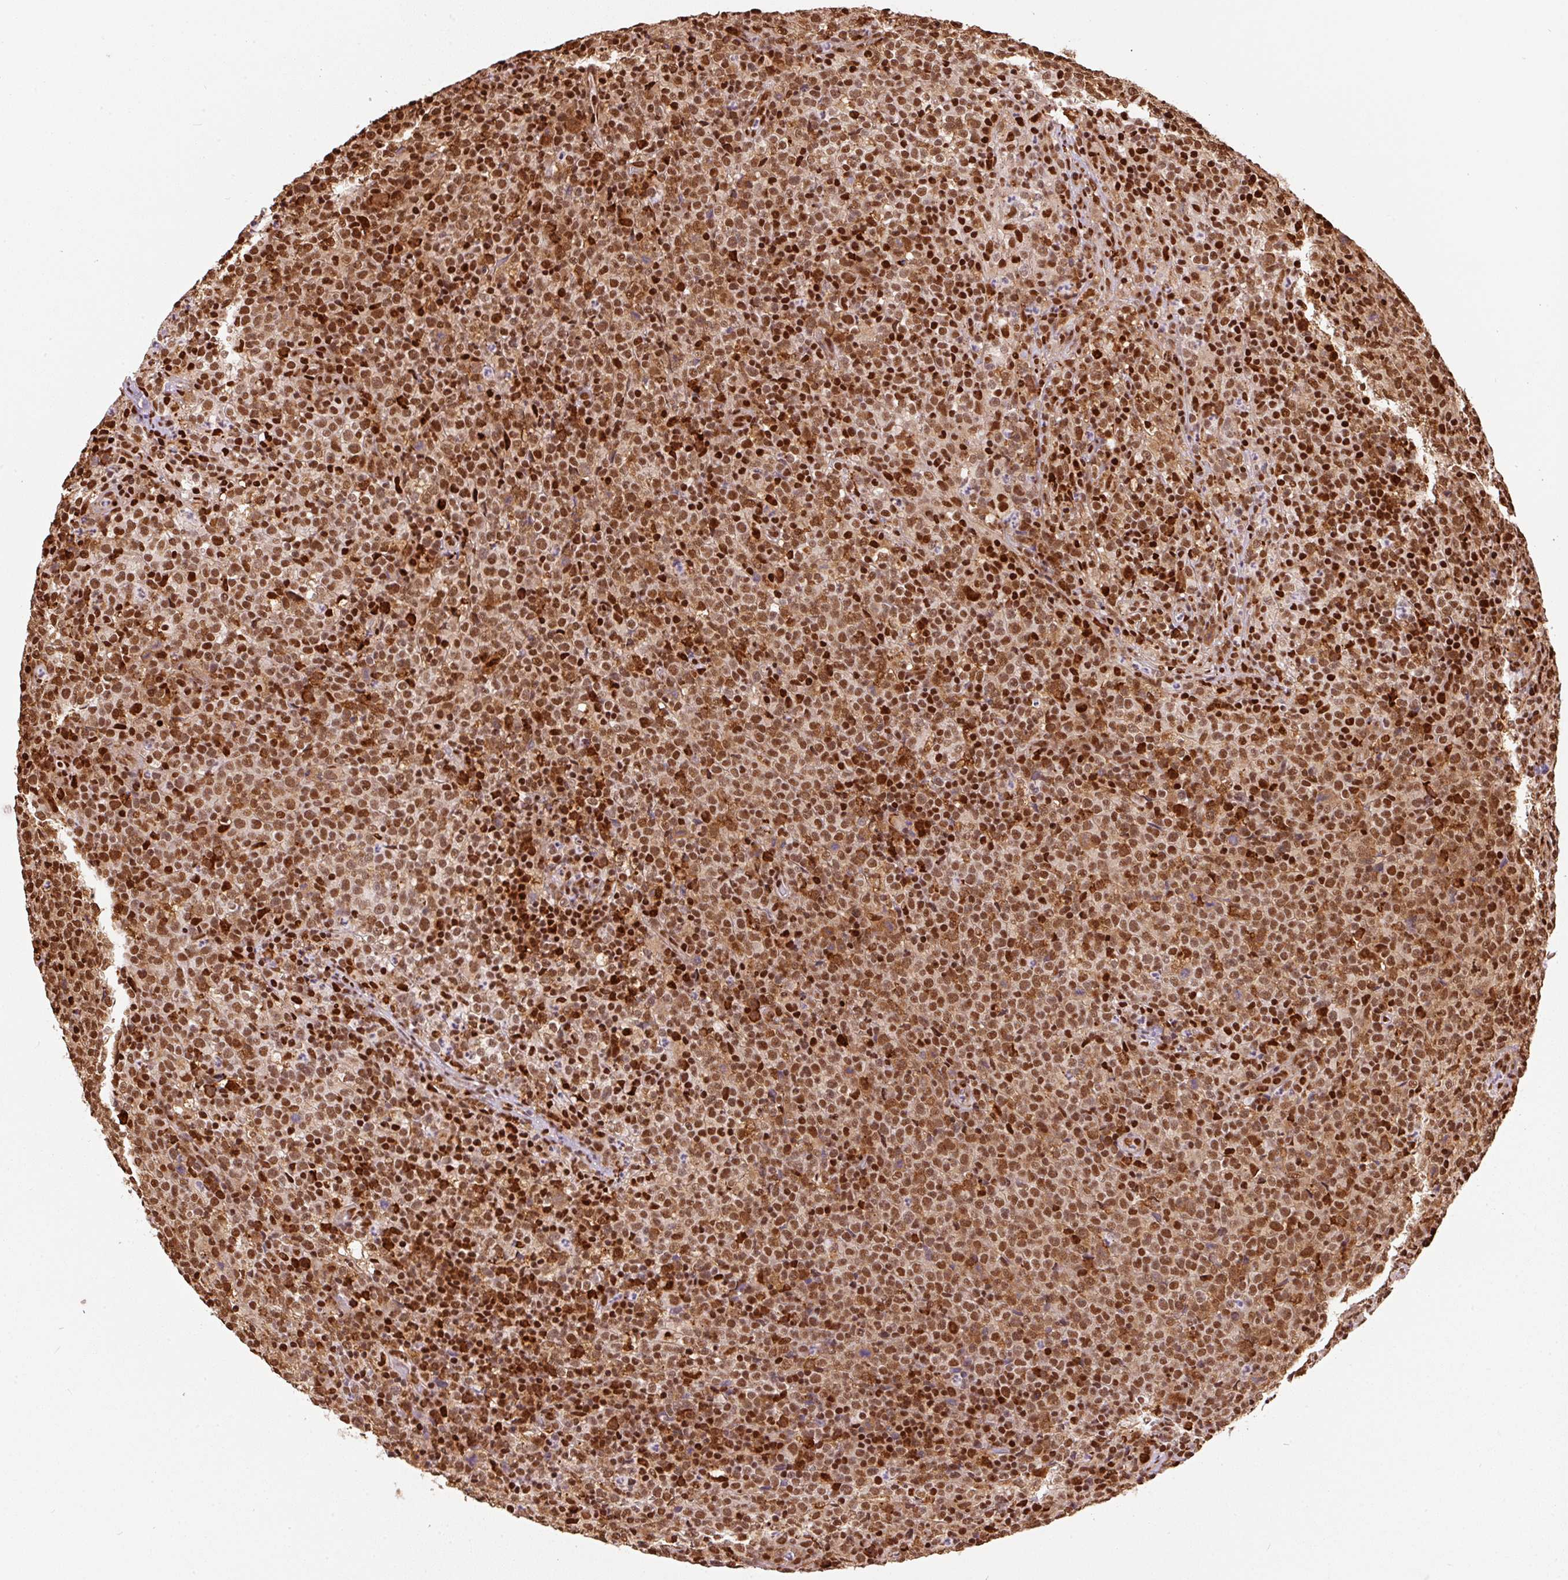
{"staining": {"intensity": "moderate", "quantity": ">75%", "location": "nuclear"}, "tissue": "lymphoma", "cell_type": "Tumor cells", "image_type": "cancer", "snomed": [{"axis": "morphology", "description": "Malignant lymphoma, non-Hodgkin's type, High grade"}, {"axis": "topography", "description": "Lymph node"}], "caption": "A medium amount of moderate nuclear staining is present in approximately >75% of tumor cells in malignant lymphoma, non-Hodgkin's type (high-grade) tissue. (IHC, brightfield microscopy, high magnification).", "gene": "GPR139", "patient": {"sex": "male", "age": 54}}